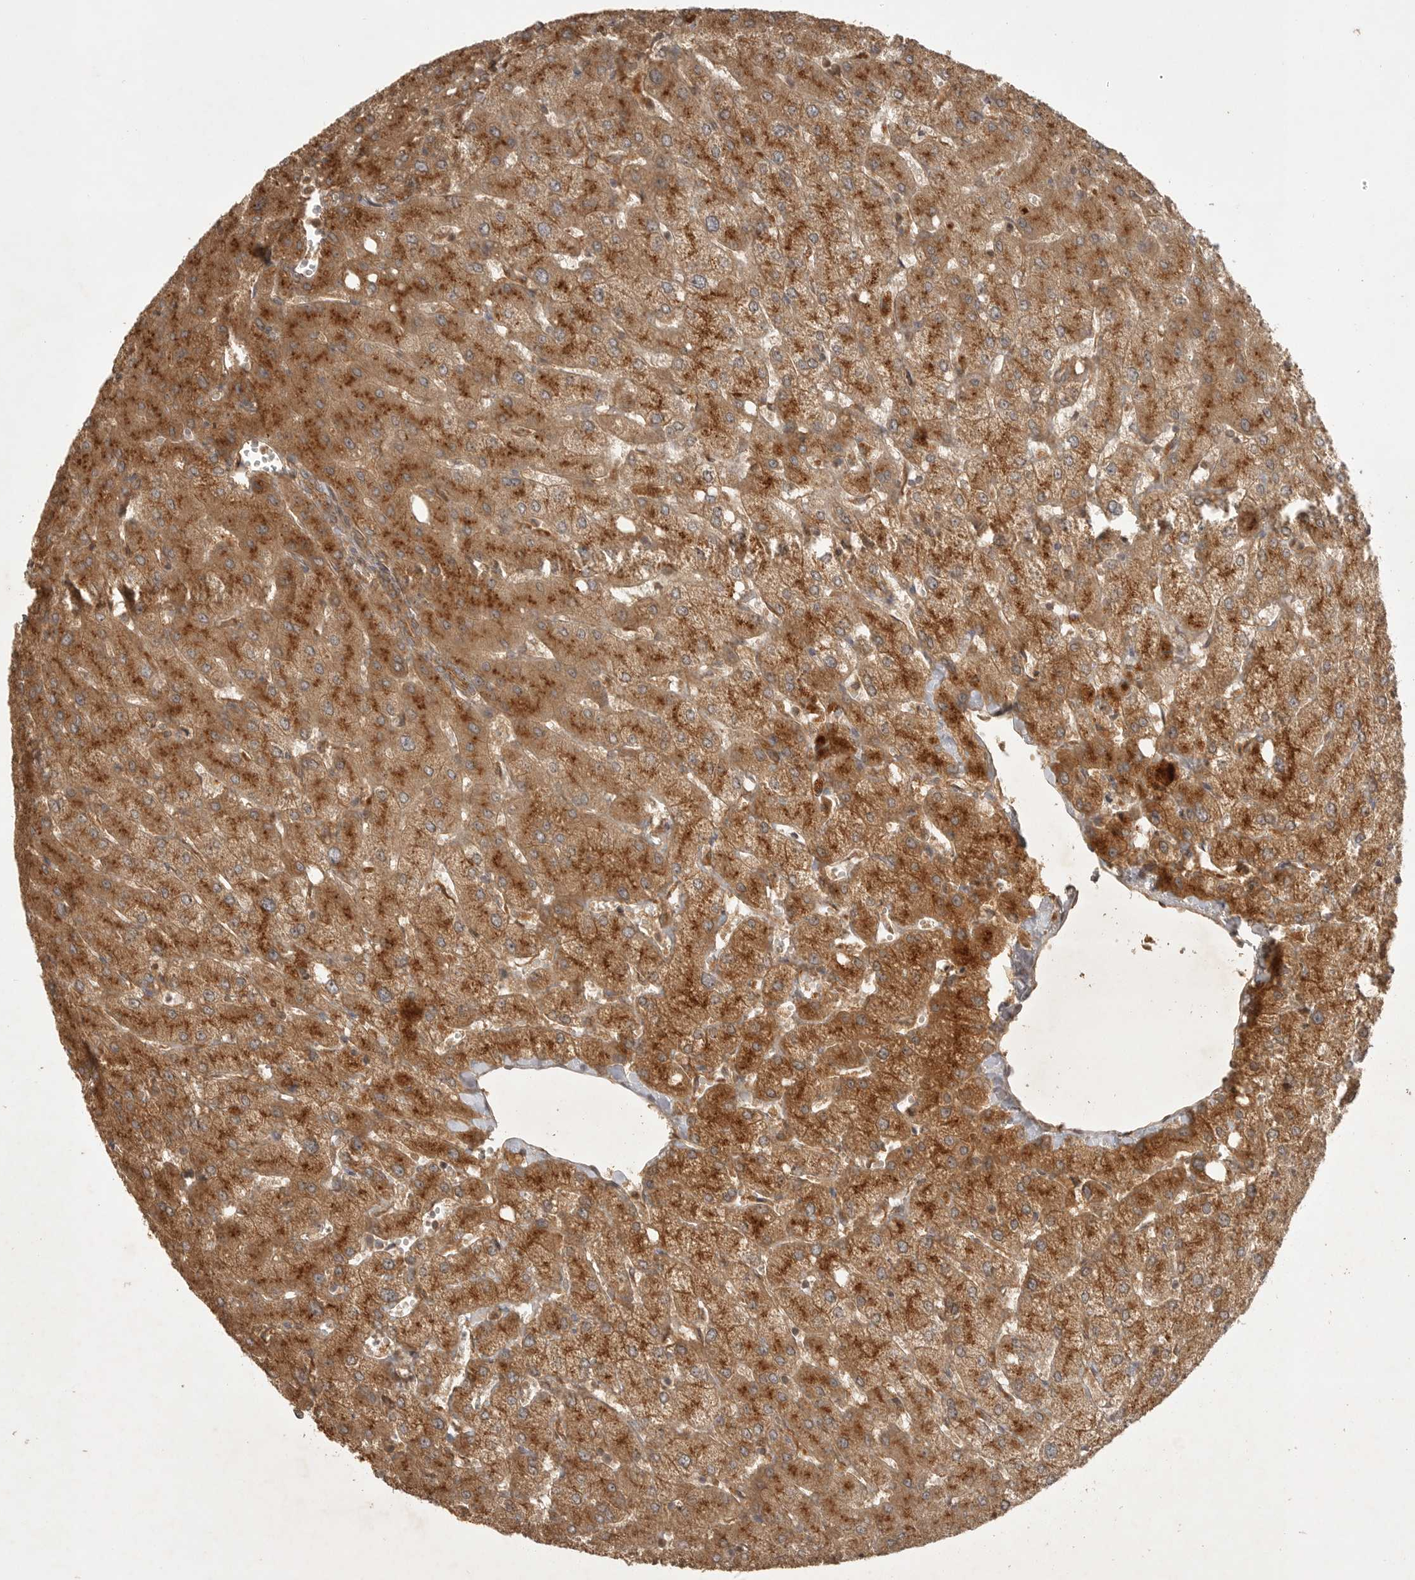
{"staining": {"intensity": "moderate", "quantity": ">75%", "location": "cytoplasmic/membranous"}, "tissue": "liver", "cell_type": "Cholangiocytes", "image_type": "normal", "snomed": [{"axis": "morphology", "description": "Normal tissue, NOS"}, {"axis": "topography", "description": "Liver"}], "caption": "The immunohistochemical stain labels moderate cytoplasmic/membranous staining in cholangiocytes of benign liver.", "gene": "ZNF232", "patient": {"sex": "female", "age": 54}}